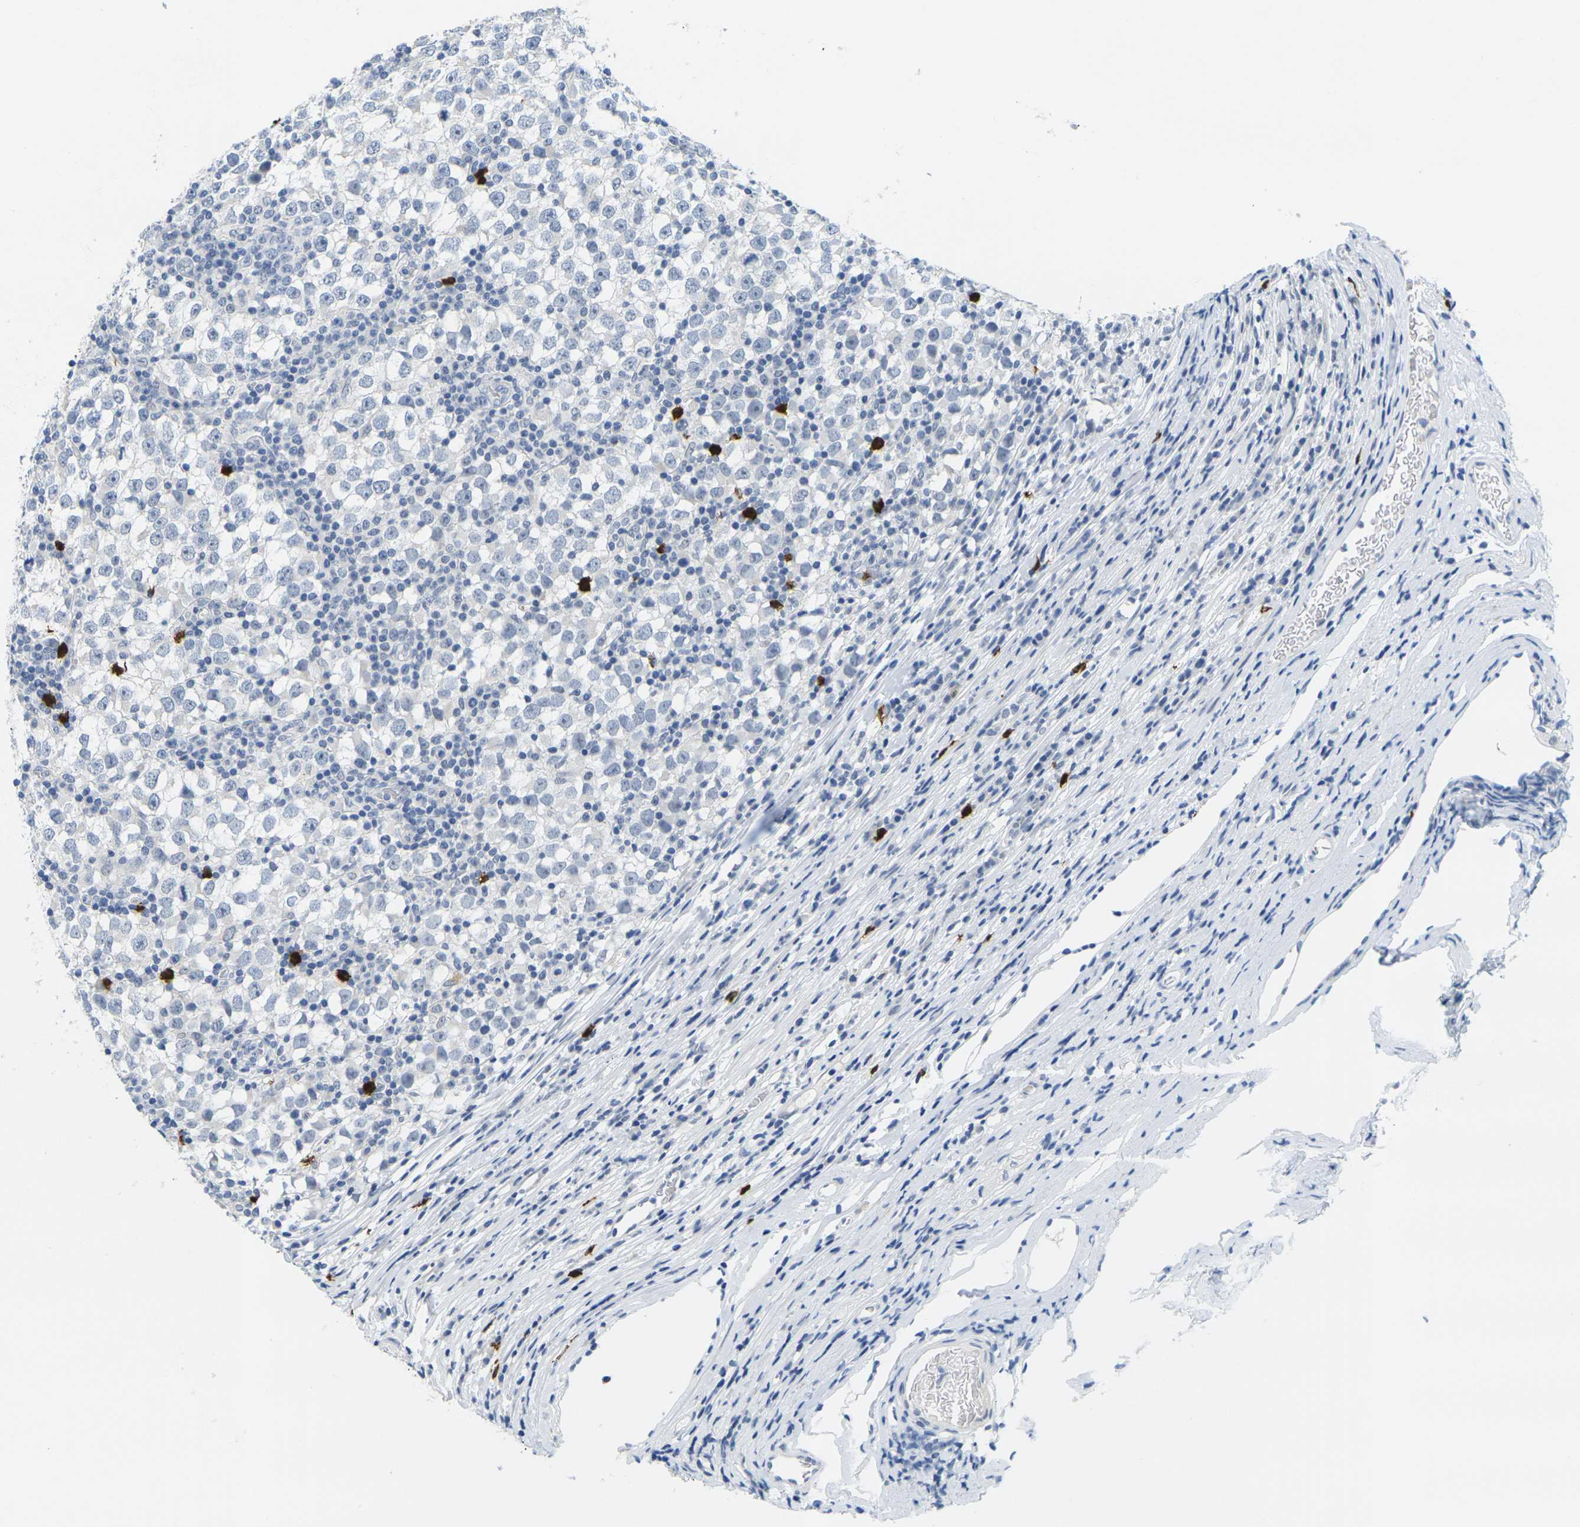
{"staining": {"intensity": "negative", "quantity": "none", "location": "none"}, "tissue": "testis cancer", "cell_type": "Tumor cells", "image_type": "cancer", "snomed": [{"axis": "morphology", "description": "Seminoma, NOS"}, {"axis": "topography", "description": "Testis"}], "caption": "Immunohistochemistry of human testis cancer exhibits no expression in tumor cells.", "gene": "GPR15", "patient": {"sex": "male", "age": 65}}